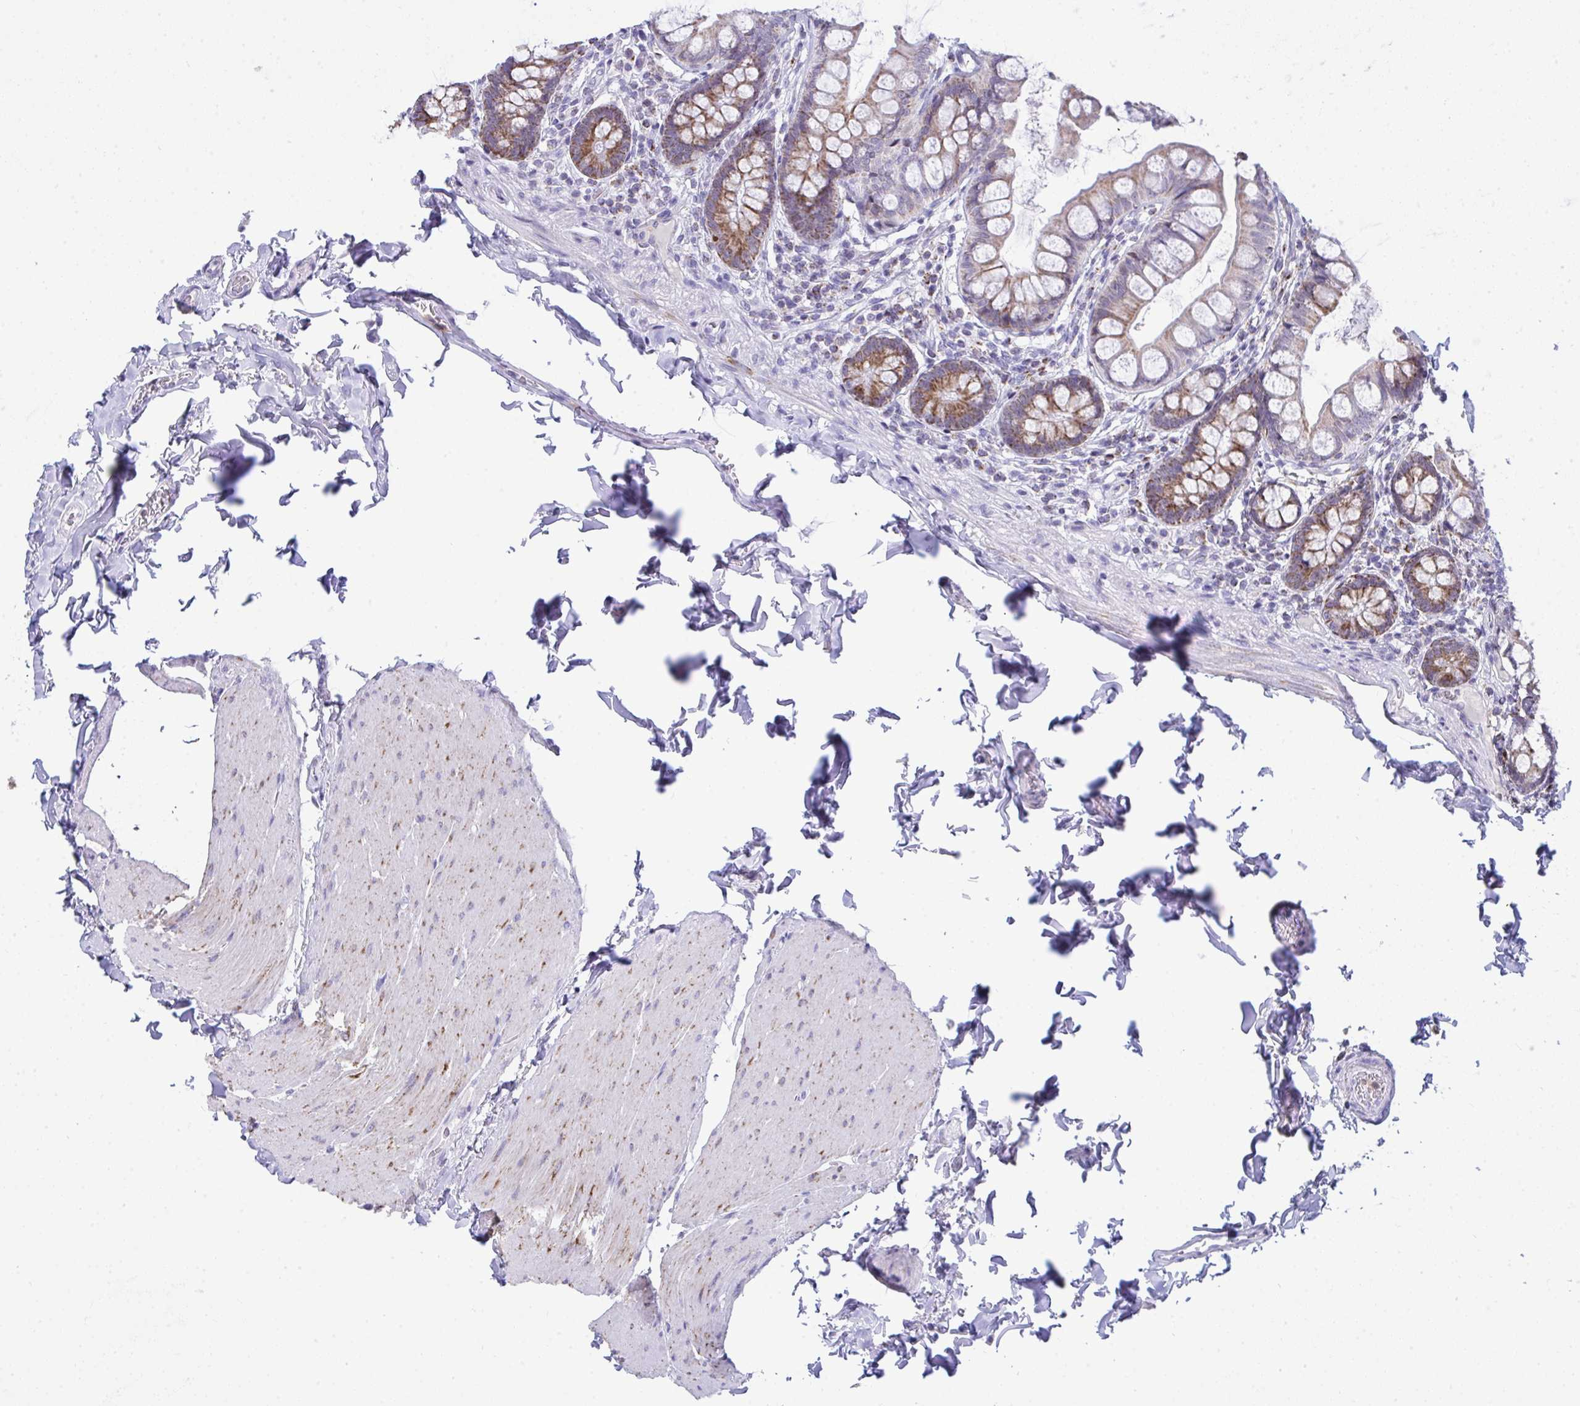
{"staining": {"intensity": "strong", "quantity": "25%-75%", "location": "cytoplasmic/membranous"}, "tissue": "small intestine", "cell_type": "Glandular cells", "image_type": "normal", "snomed": [{"axis": "morphology", "description": "Normal tissue, NOS"}, {"axis": "topography", "description": "Small intestine"}], "caption": "Immunohistochemical staining of unremarkable human small intestine shows high levels of strong cytoplasmic/membranous staining in approximately 25%-75% of glandular cells.", "gene": "PLA2G12B", "patient": {"sex": "male", "age": 70}}